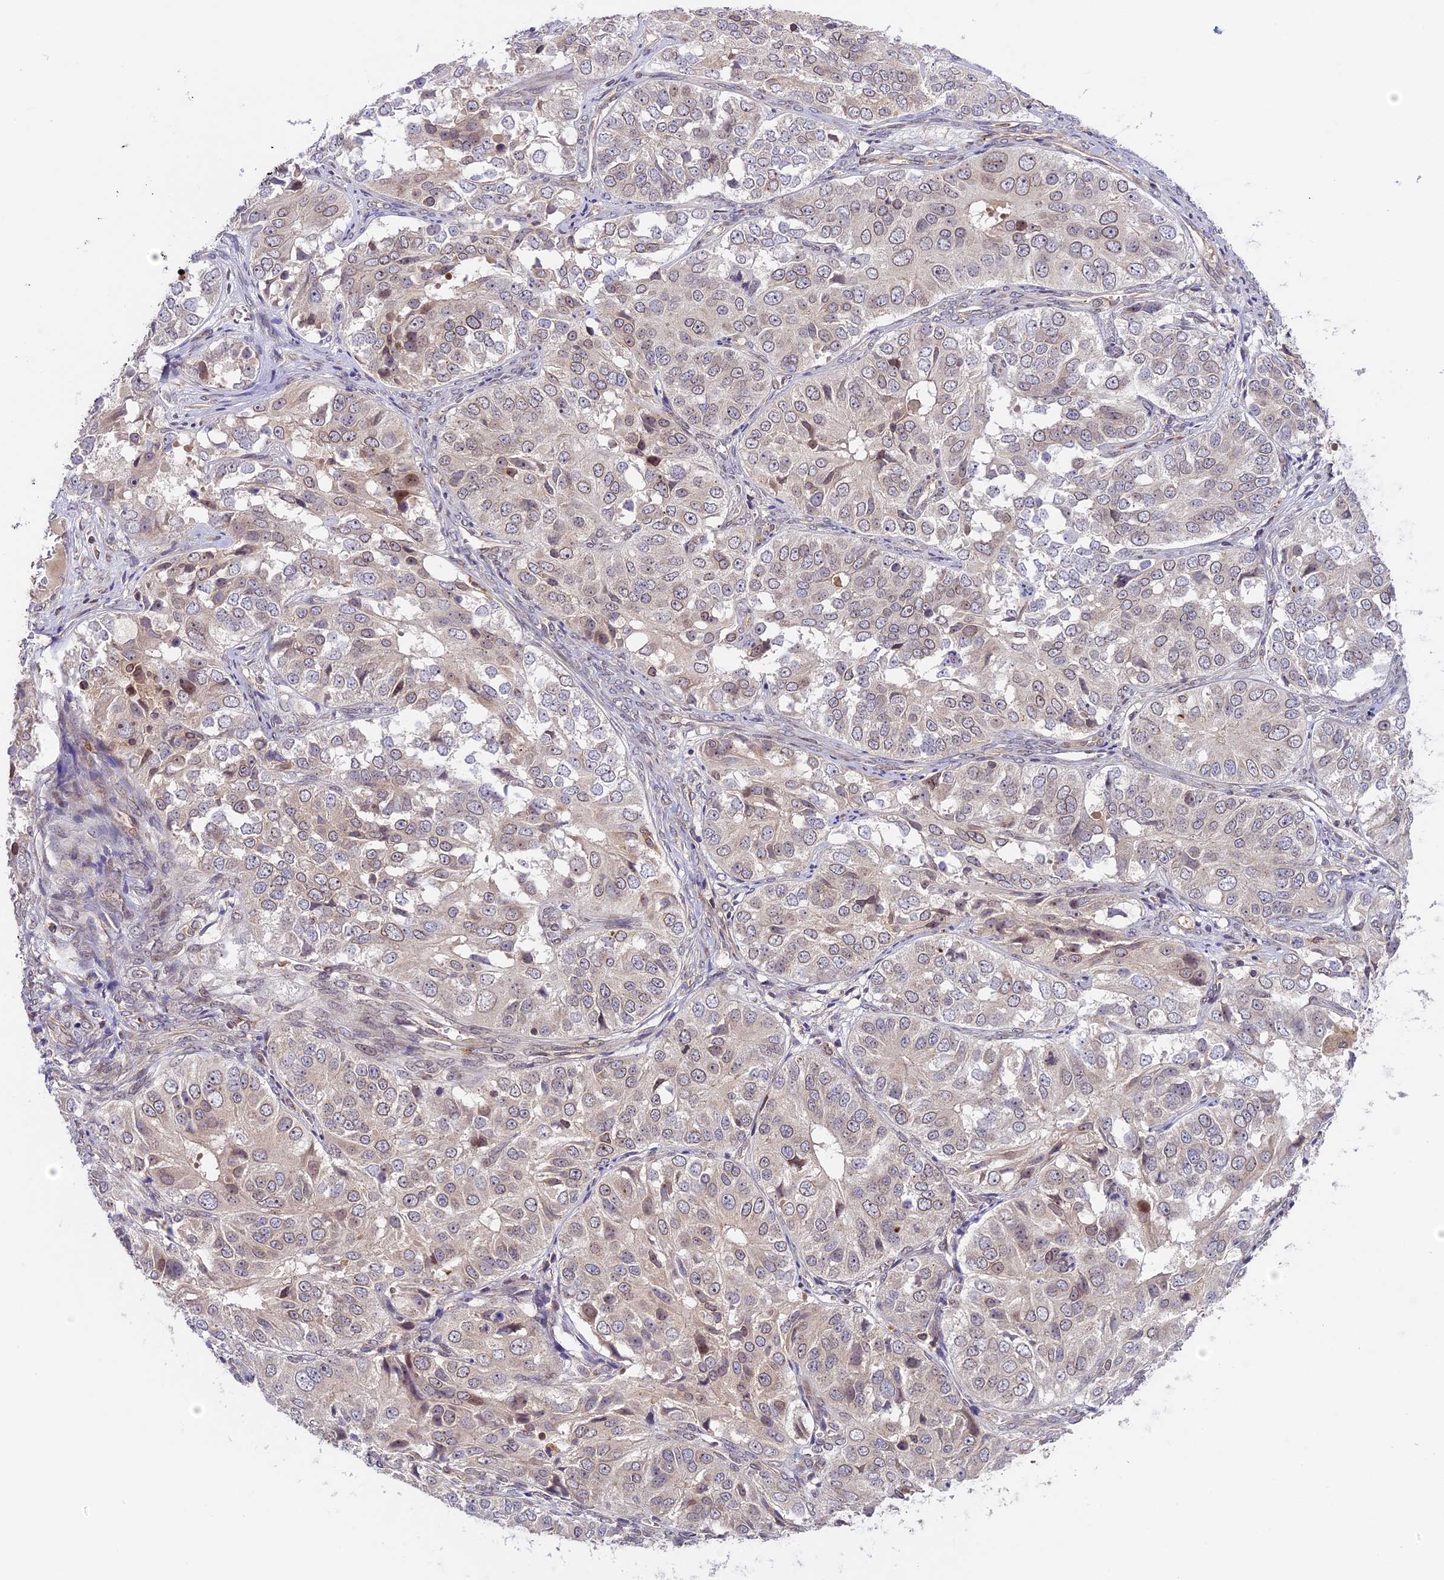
{"staining": {"intensity": "weak", "quantity": "<25%", "location": "cytoplasmic/membranous,nuclear"}, "tissue": "ovarian cancer", "cell_type": "Tumor cells", "image_type": "cancer", "snomed": [{"axis": "morphology", "description": "Carcinoma, endometroid"}, {"axis": "topography", "description": "Ovary"}], "caption": "This is an immunohistochemistry (IHC) histopathology image of ovarian cancer. There is no expression in tumor cells.", "gene": "DGKH", "patient": {"sex": "female", "age": 51}}